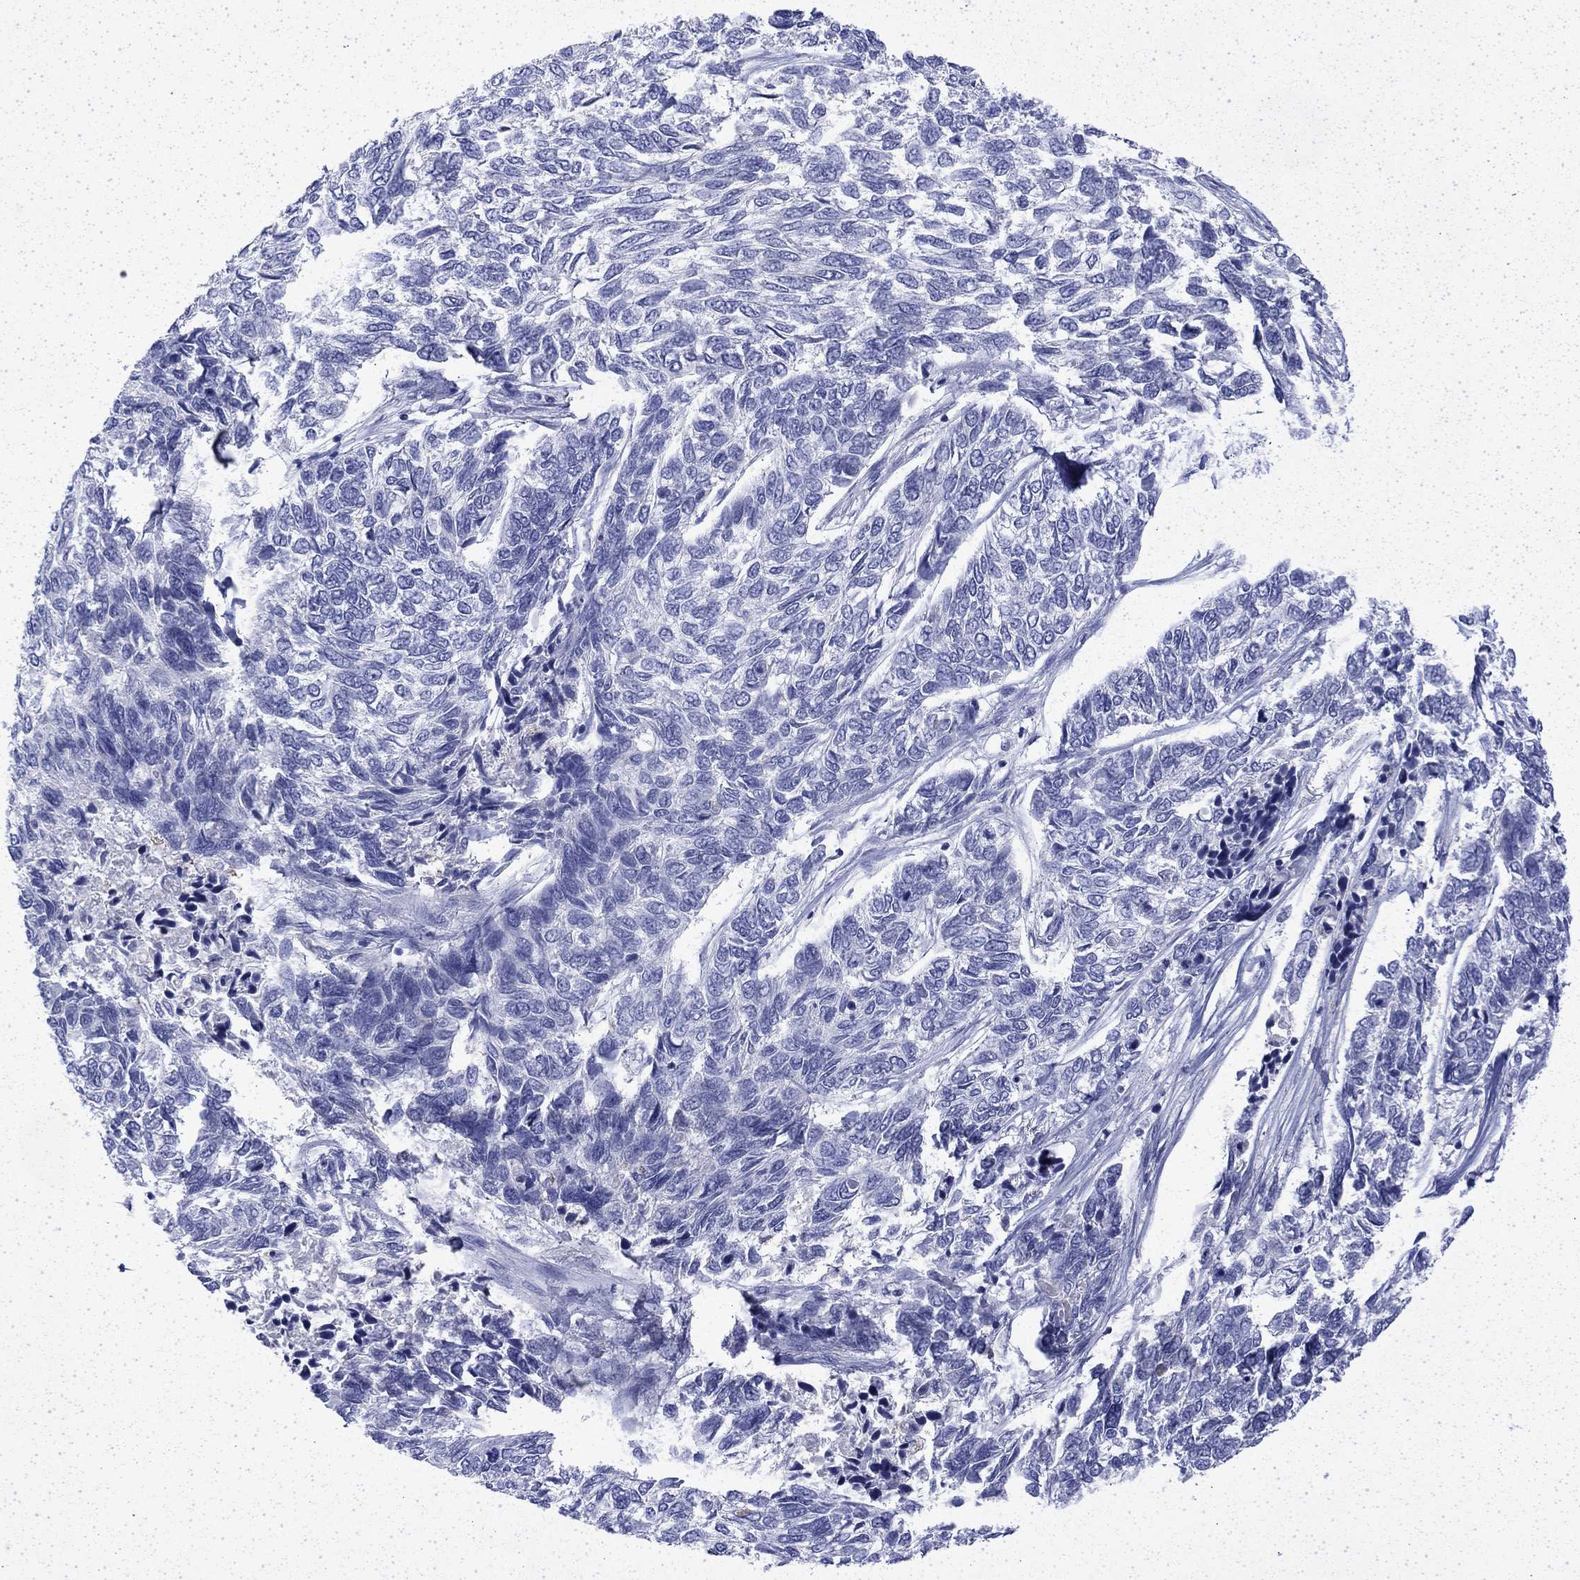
{"staining": {"intensity": "negative", "quantity": "none", "location": "none"}, "tissue": "skin cancer", "cell_type": "Tumor cells", "image_type": "cancer", "snomed": [{"axis": "morphology", "description": "Basal cell carcinoma"}, {"axis": "topography", "description": "Skin"}], "caption": "Skin cancer (basal cell carcinoma) was stained to show a protein in brown. There is no significant expression in tumor cells. The staining was performed using DAB to visualize the protein expression in brown, while the nuclei were stained in blue with hematoxylin (Magnification: 20x).", "gene": "ENPP6", "patient": {"sex": "female", "age": 65}}